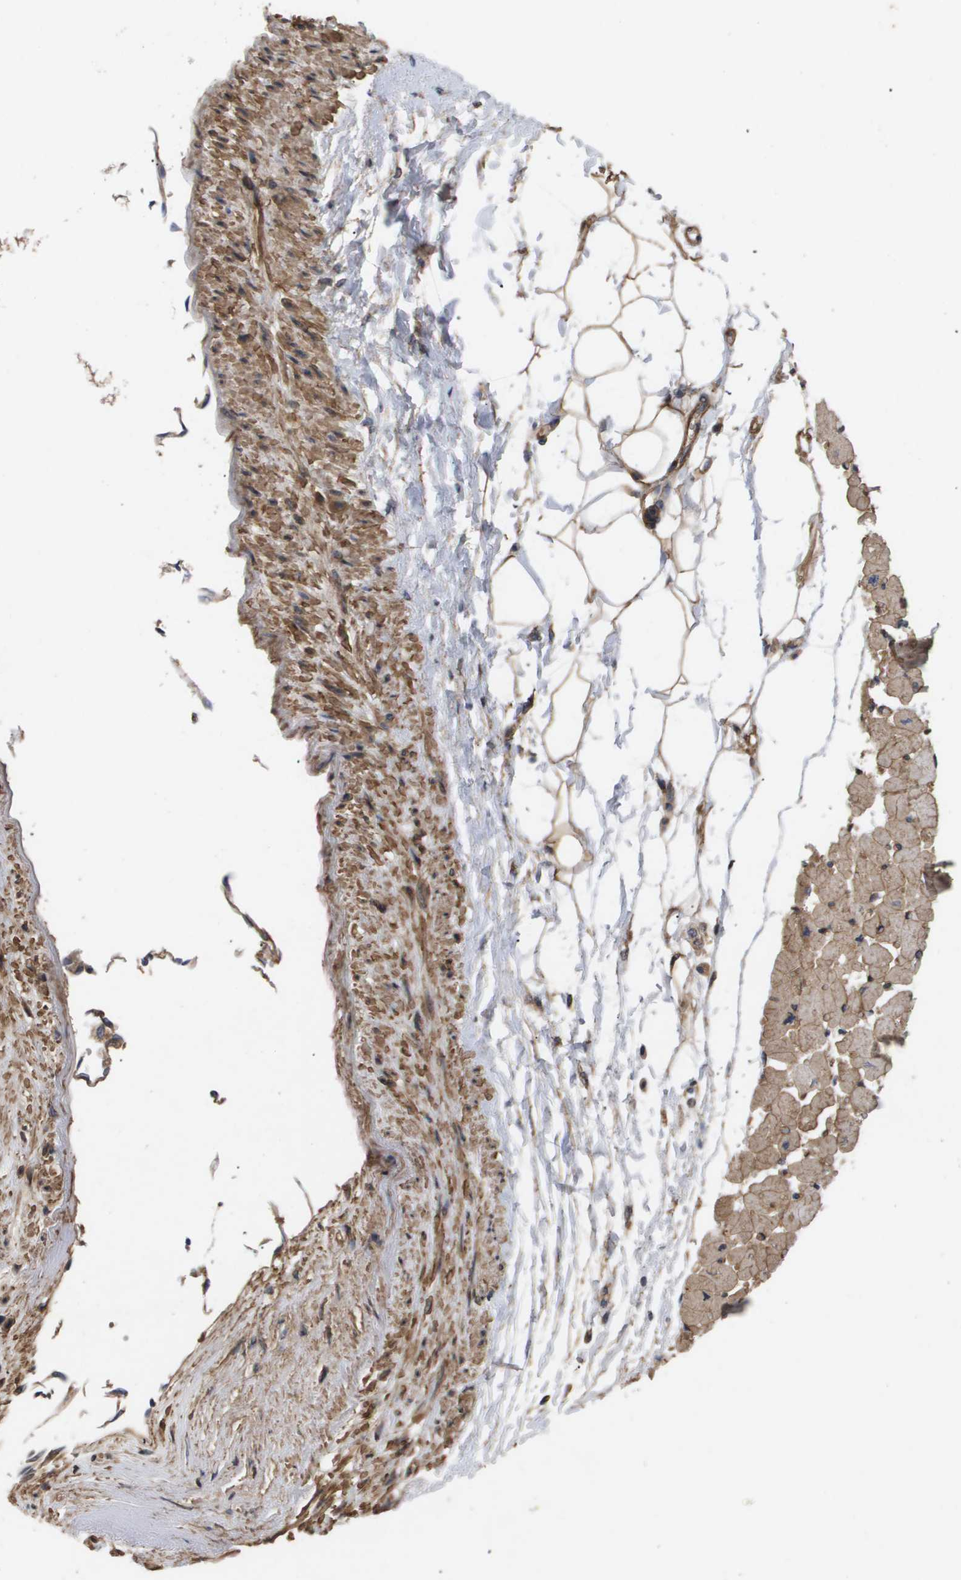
{"staining": {"intensity": "moderate", "quantity": ">75%", "location": "cytoplasmic/membranous"}, "tissue": "heart muscle", "cell_type": "Cardiomyocytes", "image_type": "normal", "snomed": [{"axis": "morphology", "description": "Normal tissue, NOS"}, {"axis": "topography", "description": "Heart"}], "caption": "IHC image of benign heart muscle stained for a protein (brown), which exhibits medium levels of moderate cytoplasmic/membranous expression in approximately >75% of cardiomyocytes.", "gene": "TNS1", "patient": {"sex": "female", "age": 54}}